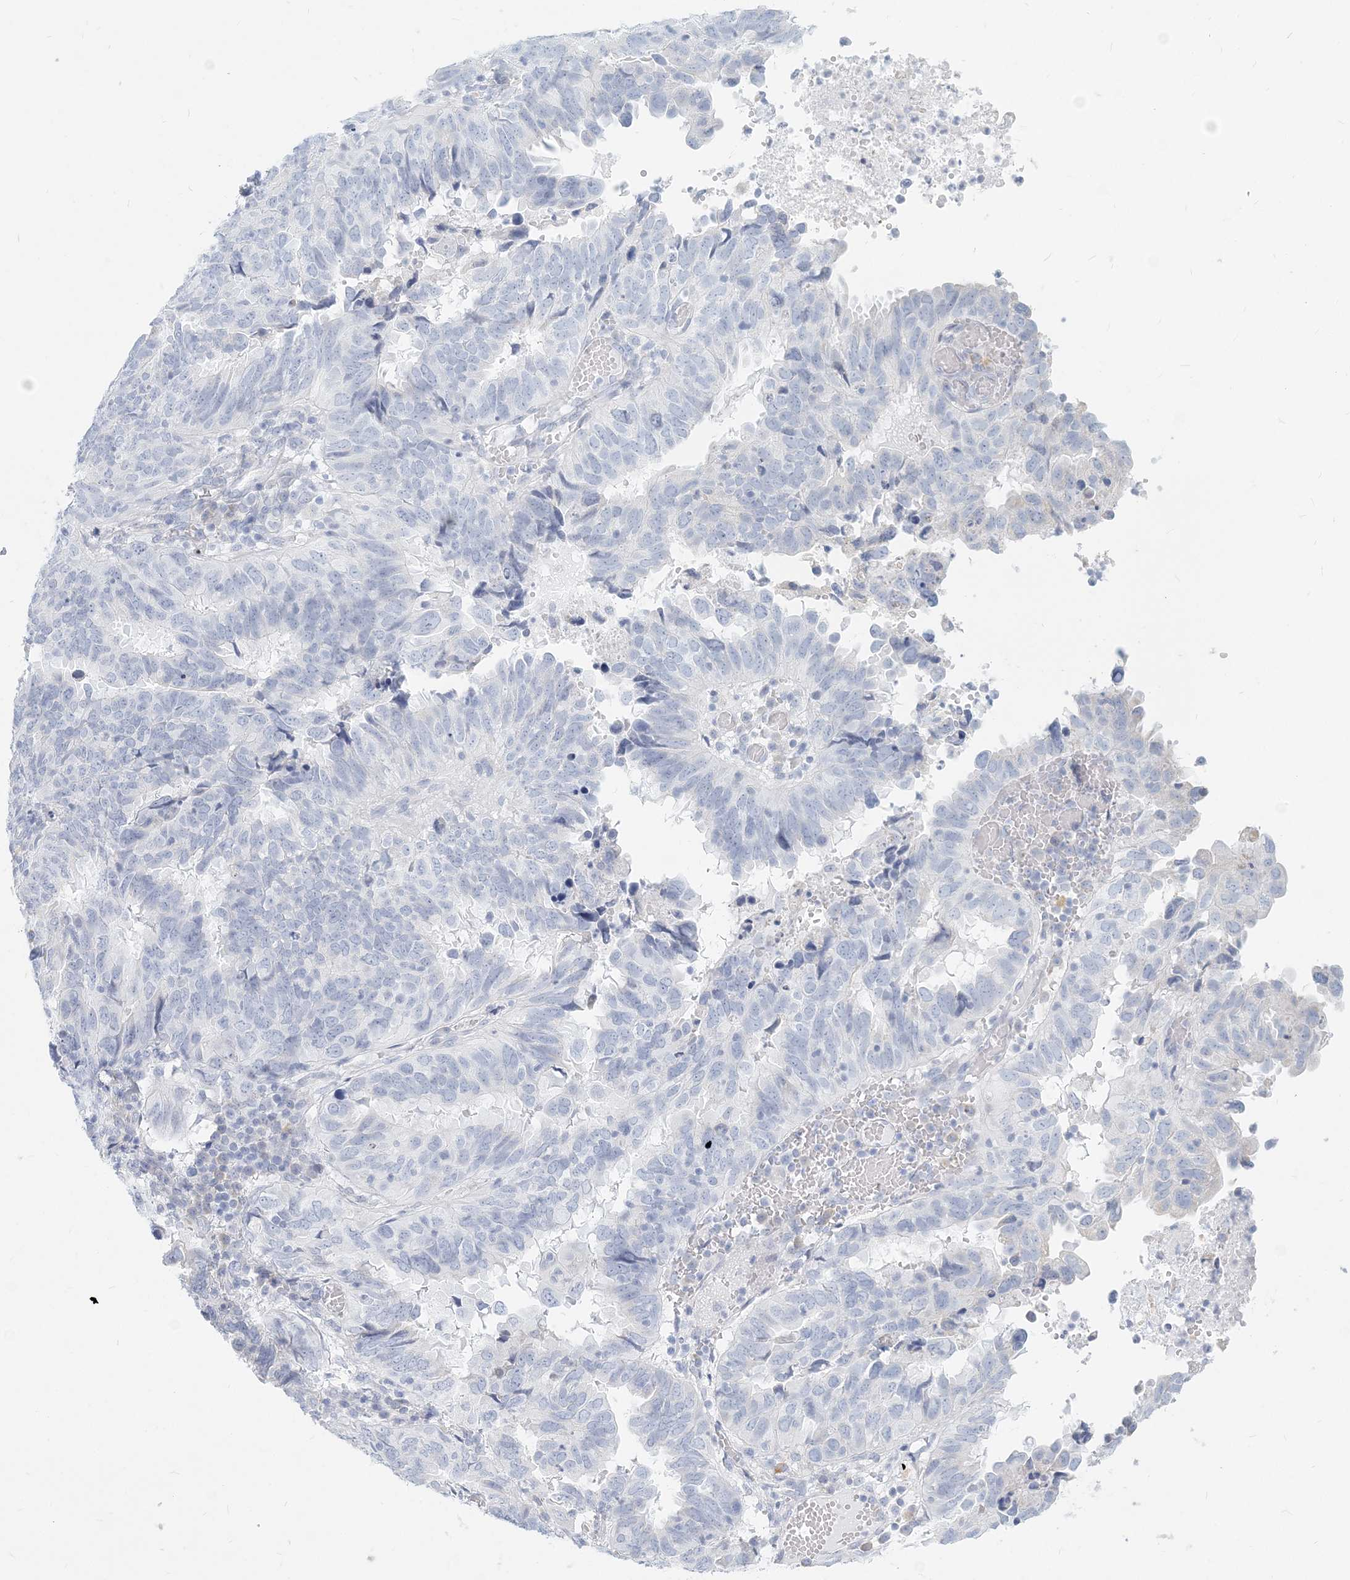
{"staining": {"intensity": "negative", "quantity": "none", "location": "none"}, "tissue": "endometrial cancer", "cell_type": "Tumor cells", "image_type": "cancer", "snomed": [{"axis": "morphology", "description": "Adenocarcinoma, NOS"}, {"axis": "topography", "description": "Uterus"}], "caption": "Micrograph shows no protein staining in tumor cells of endometrial cancer (adenocarcinoma) tissue.", "gene": "CSN1S1", "patient": {"sex": "female", "age": 77}}